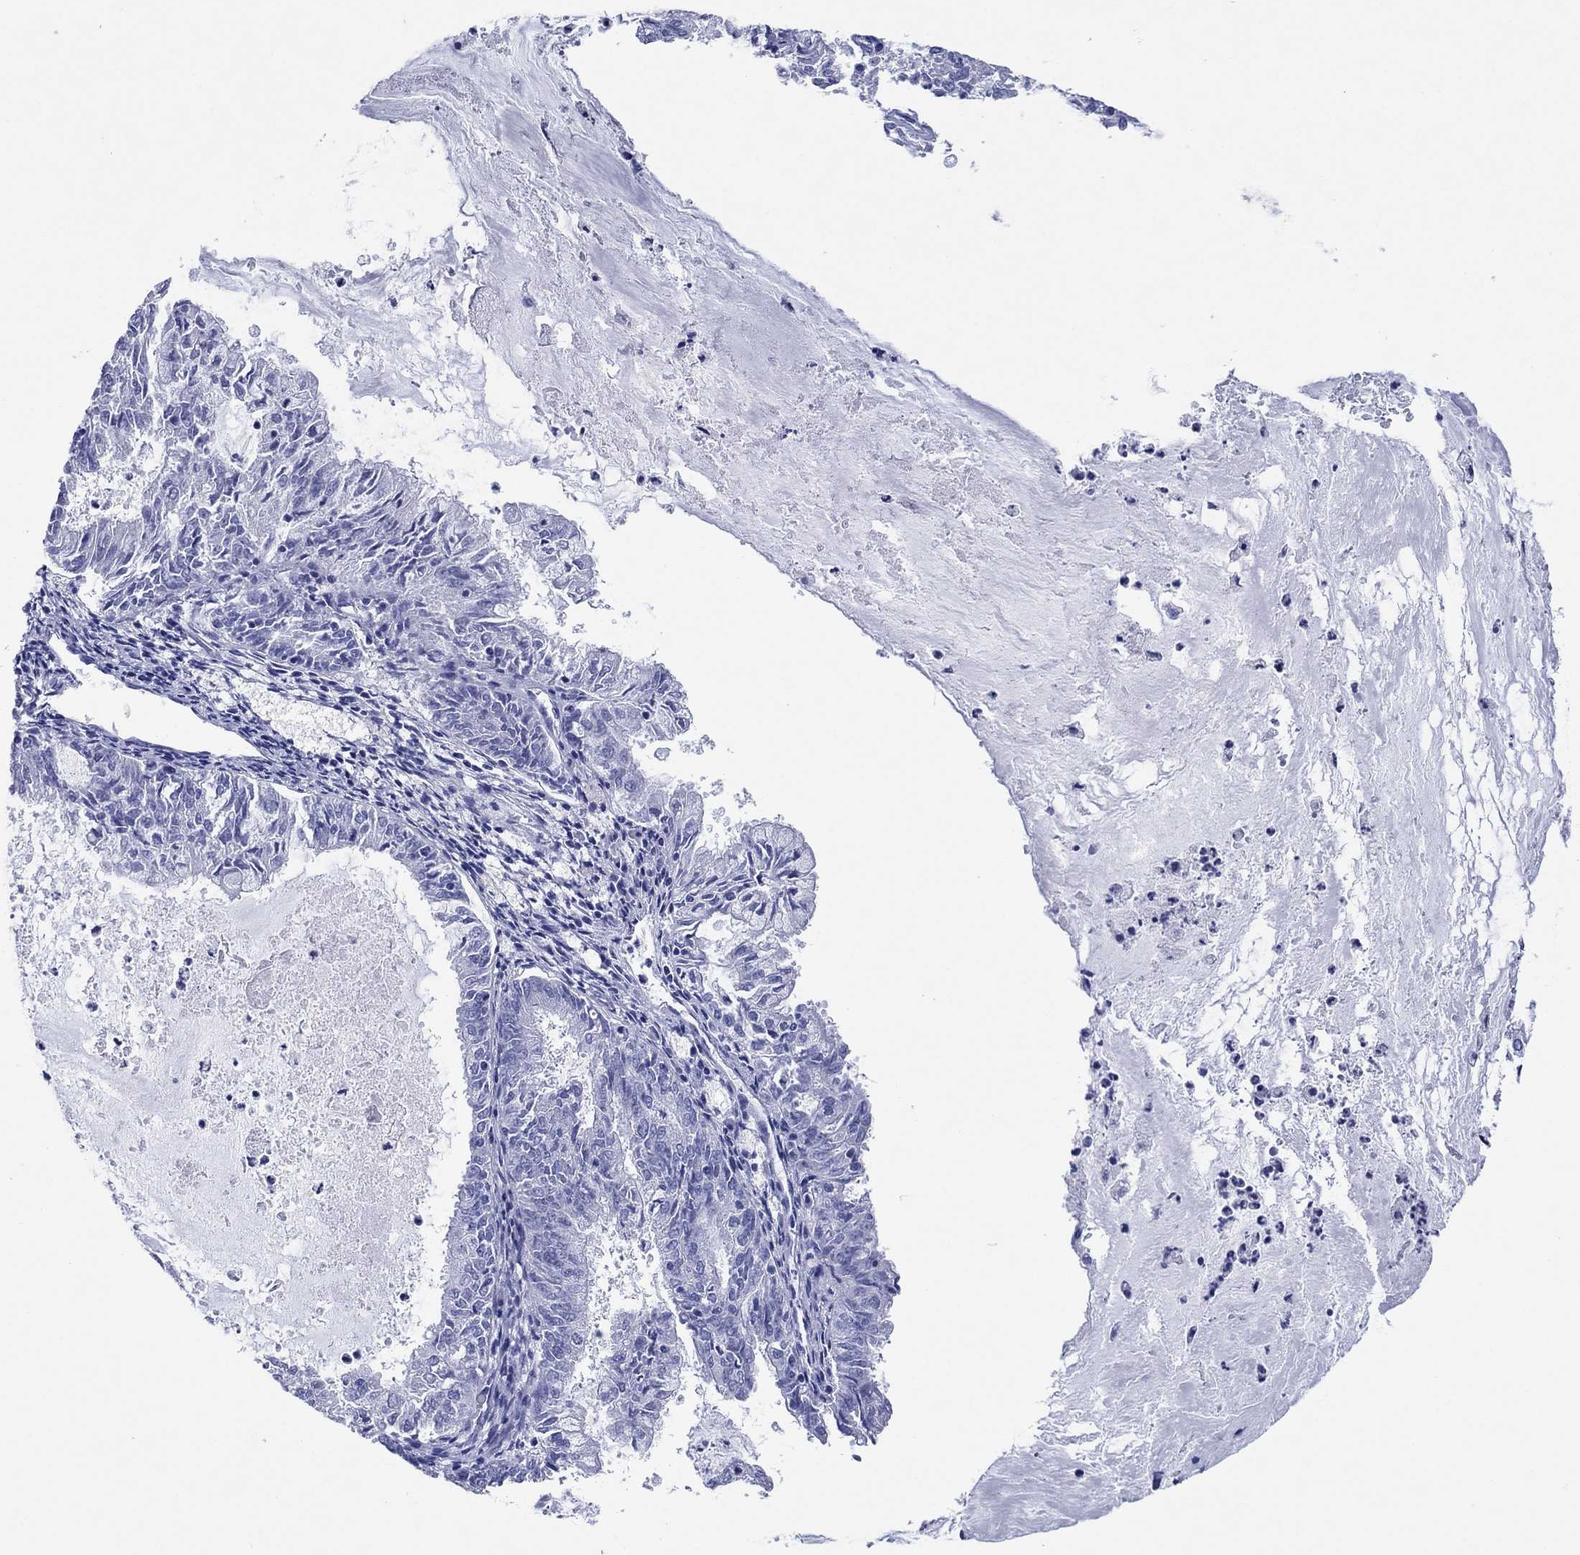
{"staining": {"intensity": "negative", "quantity": "none", "location": "none"}, "tissue": "endometrial cancer", "cell_type": "Tumor cells", "image_type": "cancer", "snomed": [{"axis": "morphology", "description": "Adenocarcinoma, NOS"}, {"axis": "topography", "description": "Endometrium"}], "caption": "Photomicrograph shows no protein positivity in tumor cells of adenocarcinoma (endometrial) tissue.", "gene": "HCRT", "patient": {"sex": "female", "age": 57}}